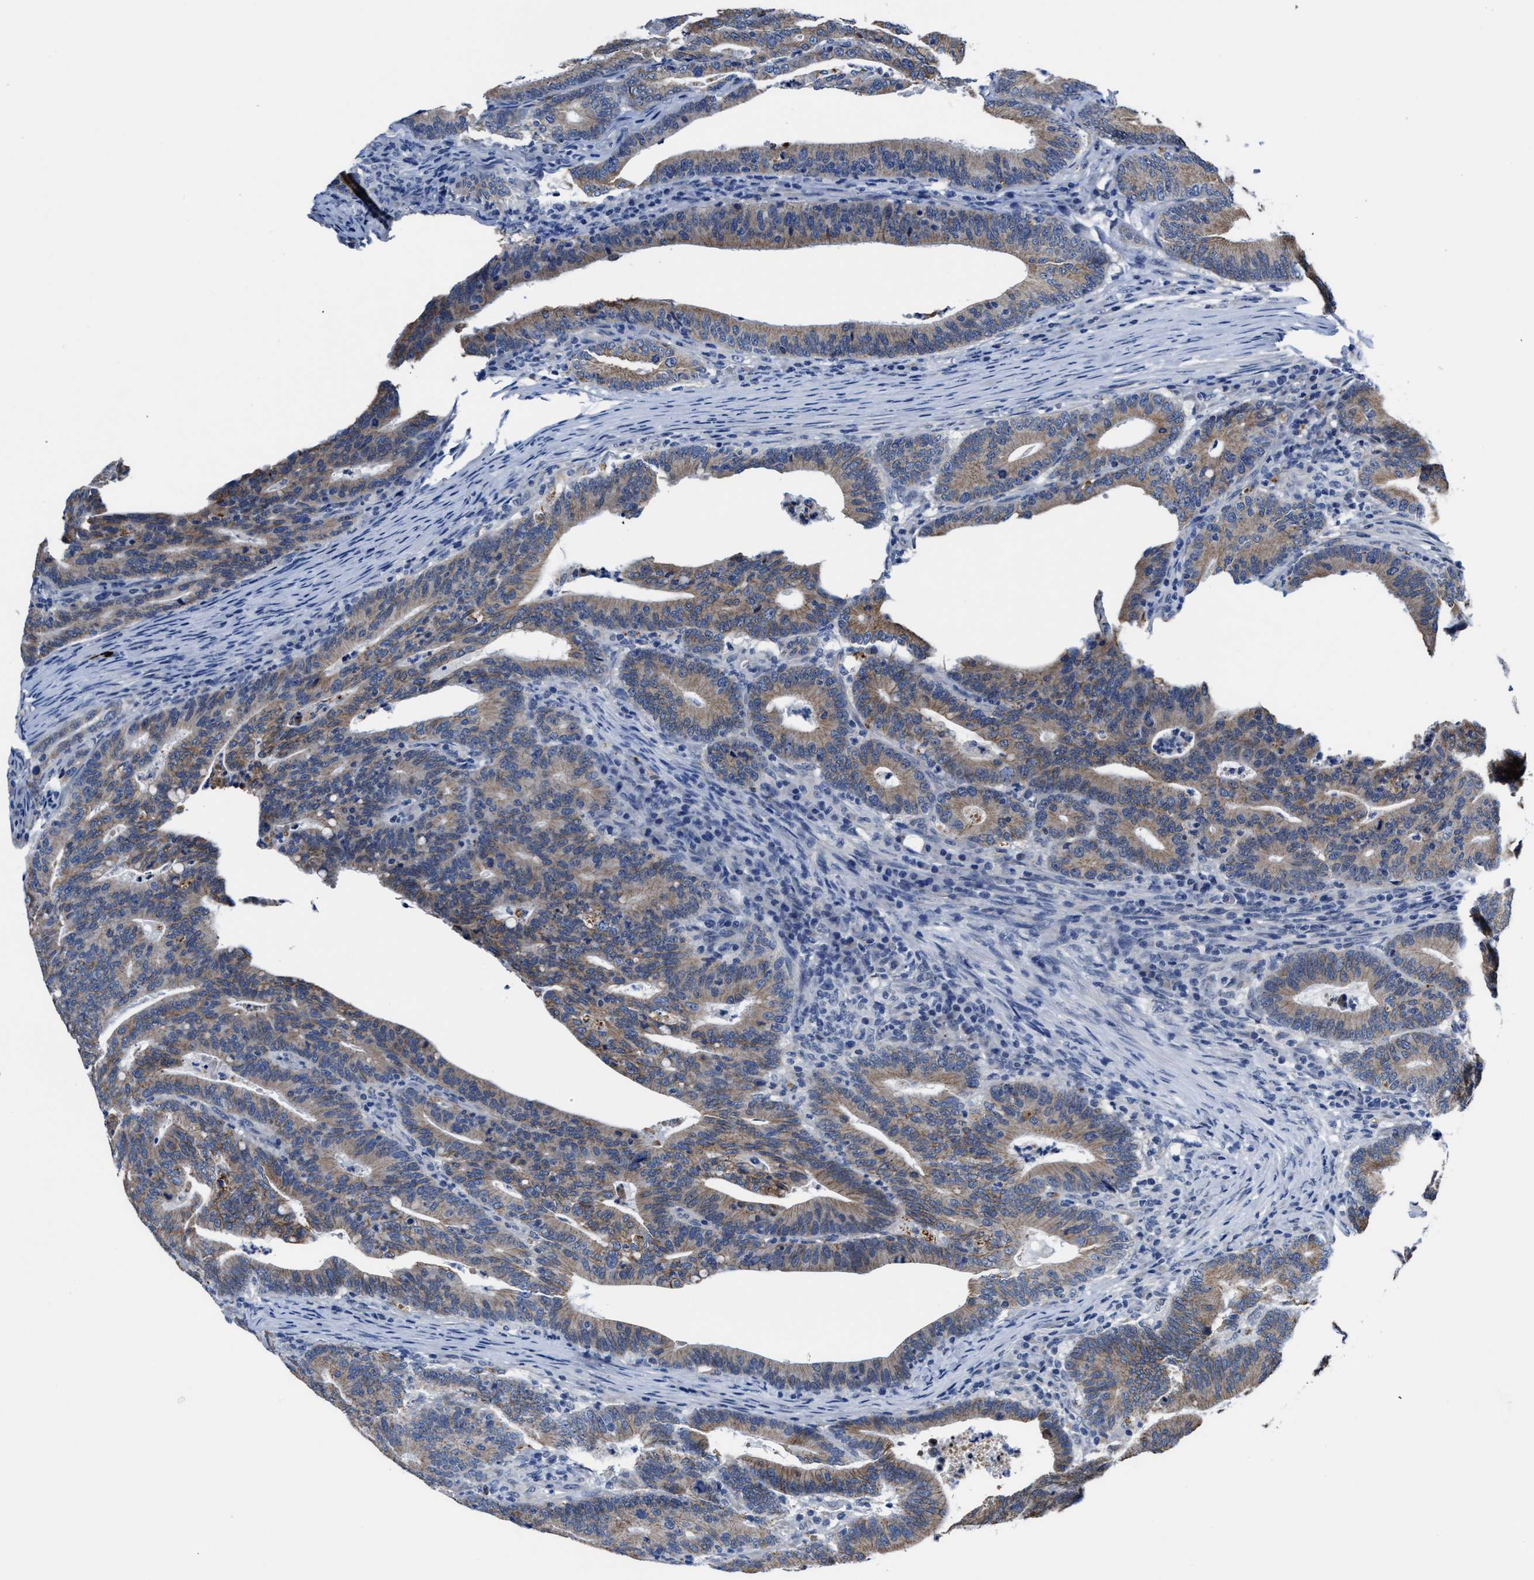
{"staining": {"intensity": "moderate", "quantity": ">75%", "location": "cytoplasmic/membranous"}, "tissue": "colorectal cancer", "cell_type": "Tumor cells", "image_type": "cancer", "snomed": [{"axis": "morphology", "description": "Adenocarcinoma, NOS"}, {"axis": "topography", "description": "Colon"}], "caption": "The image reveals a brown stain indicating the presence of a protein in the cytoplasmic/membranous of tumor cells in adenocarcinoma (colorectal).", "gene": "GHITM", "patient": {"sex": "female", "age": 66}}